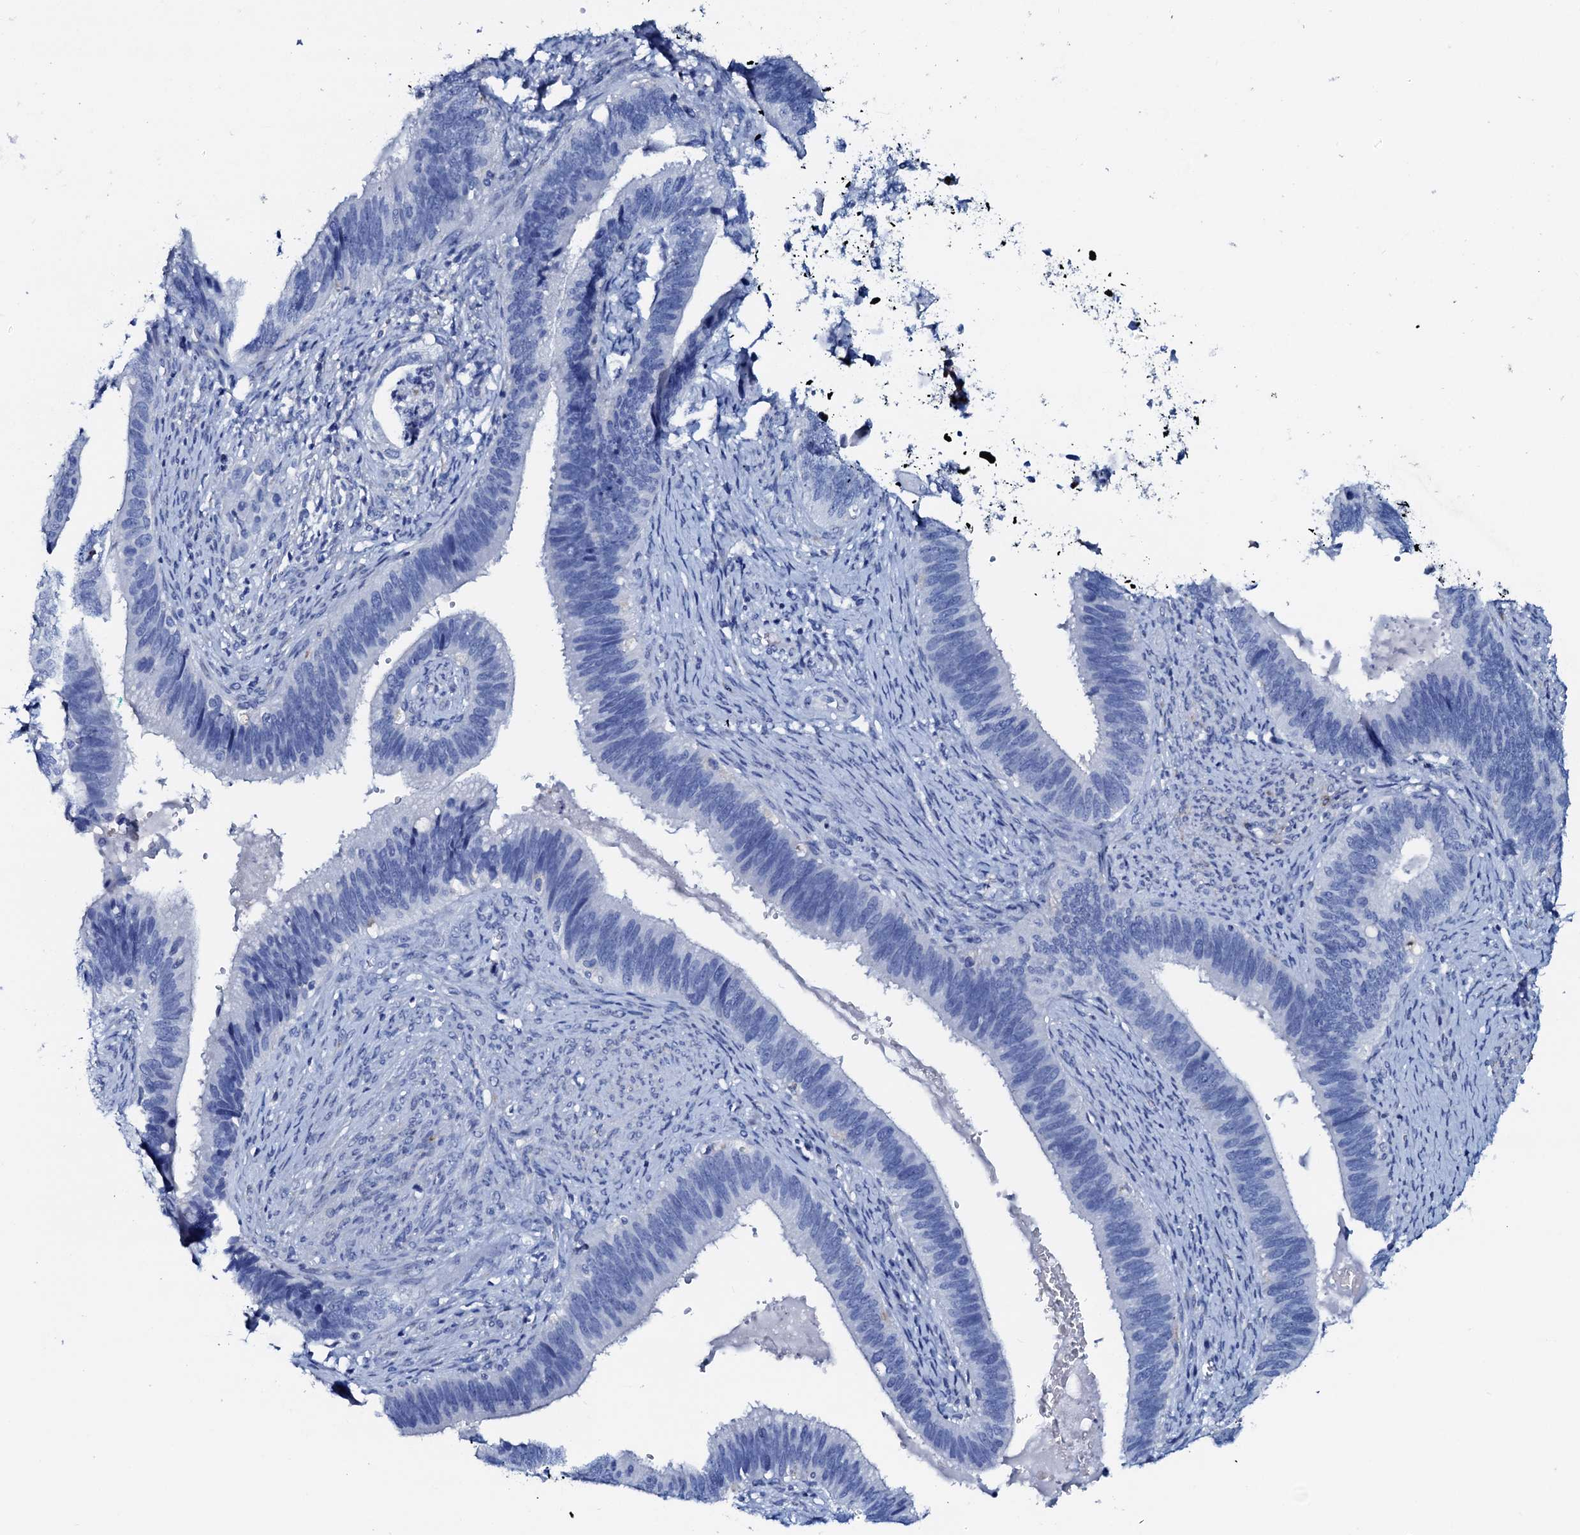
{"staining": {"intensity": "negative", "quantity": "none", "location": "none"}, "tissue": "cervical cancer", "cell_type": "Tumor cells", "image_type": "cancer", "snomed": [{"axis": "morphology", "description": "Adenocarcinoma, NOS"}, {"axis": "topography", "description": "Cervix"}], "caption": "This image is of cervical cancer (adenocarcinoma) stained with immunohistochemistry (IHC) to label a protein in brown with the nuclei are counter-stained blue. There is no positivity in tumor cells.", "gene": "AMER2", "patient": {"sex": "female", "age": 42}}